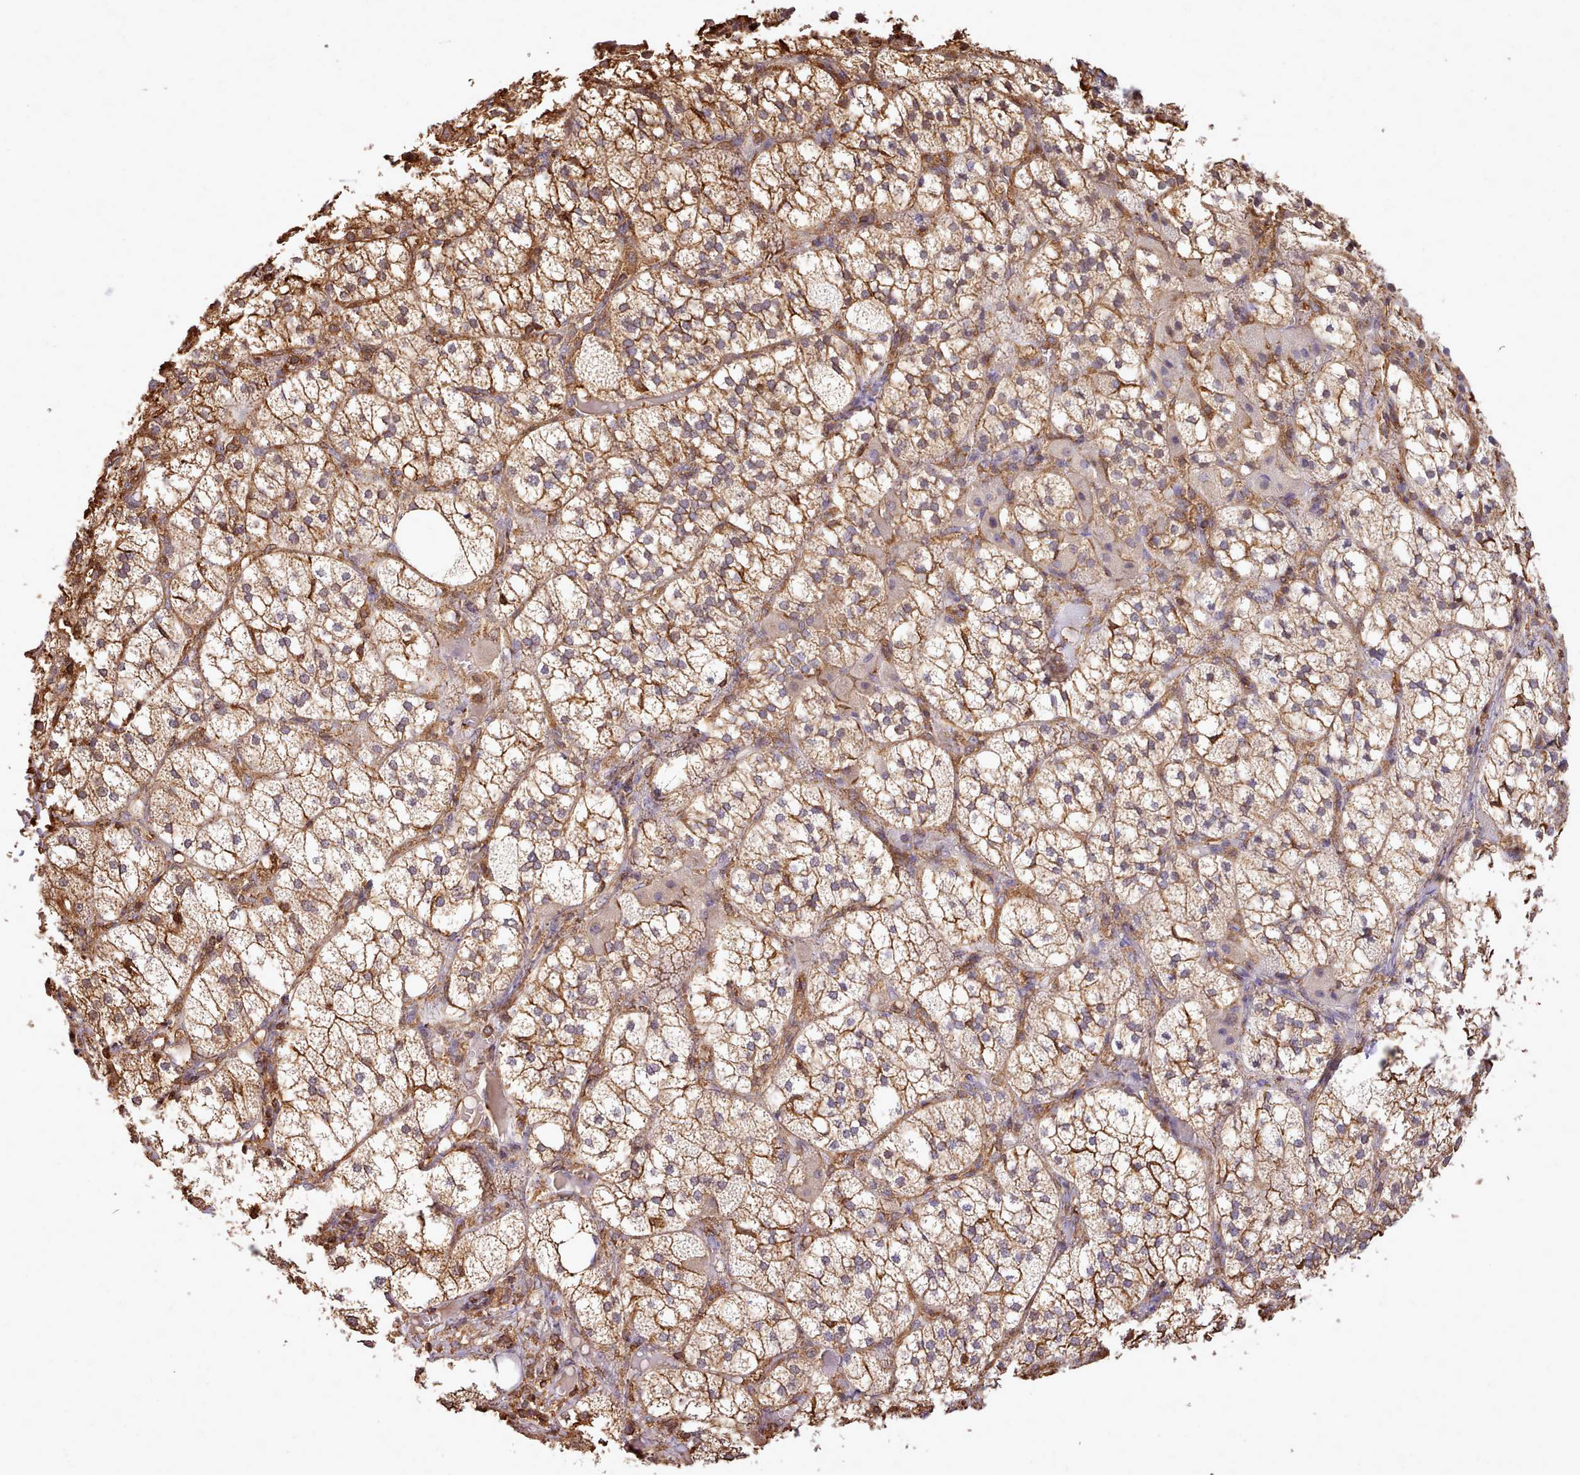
{"staining": {"intensity": "moderate", "quantity": ">75%", "location": "cytoplasmic/membranous,nuclear"}, "tissue": "adrenal gland", "cell_type": "Glandular cells", "image_type": "normal", "snomed": [{"axis": "morphology", "description": "Normal tissue, NOS"}, {"axis": "topography", "description": "Adrenal gland"}], "caption": "Immunohistochemistry (DAB) staining of benign adrenal gland displays moderate cytoplasmic/membranous,nuclear protein positivity in about >75% of glandular cells. Using DAB (3,3'-diaminobenzidine) (brown) and hematoxylin (blue) stains, captured at high magnification using brightfield microscopy.", "gene": "CAPZA1", "patient": {"sex": "female", "age": 61}}